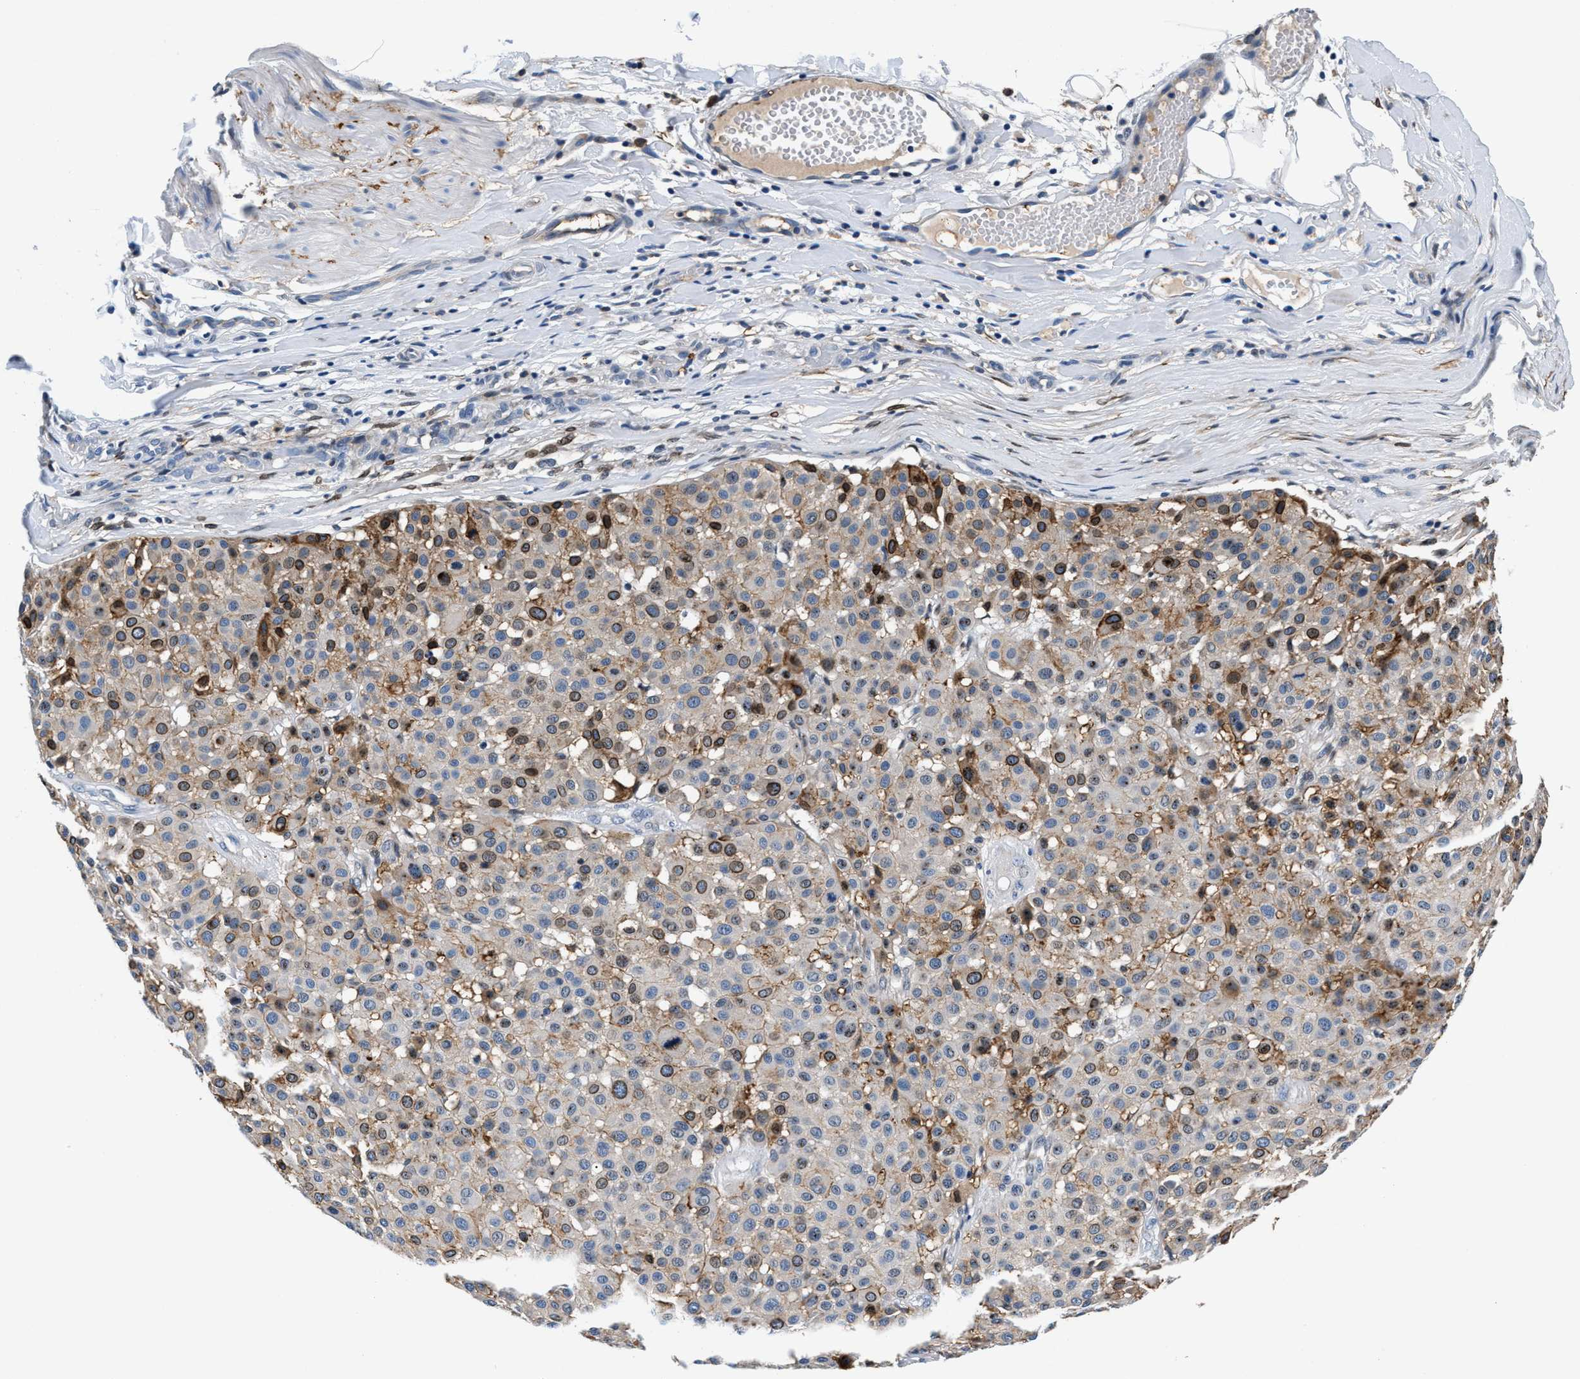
{"staining": {"intensity": "moderate", "quantity": "25%-75%", "location": "cytoplasmic/membranous"}, "tissue": "melanoma", "cell_type": "Tumor cells", "image_type": "cancer", "snomed": [{"axis": "morphology", "description": "Malignant melanoma, Metastatic site"}, {"axis": "topography", "description": "Soft tissue"}], "caption": "Tumor cells exhibit moderate cytoplasmic/membranous staining in approximately 25%-75% of cells in melanoma.", "gene": "SLFN11", "patient": {"sex": "male", "age": 41}}